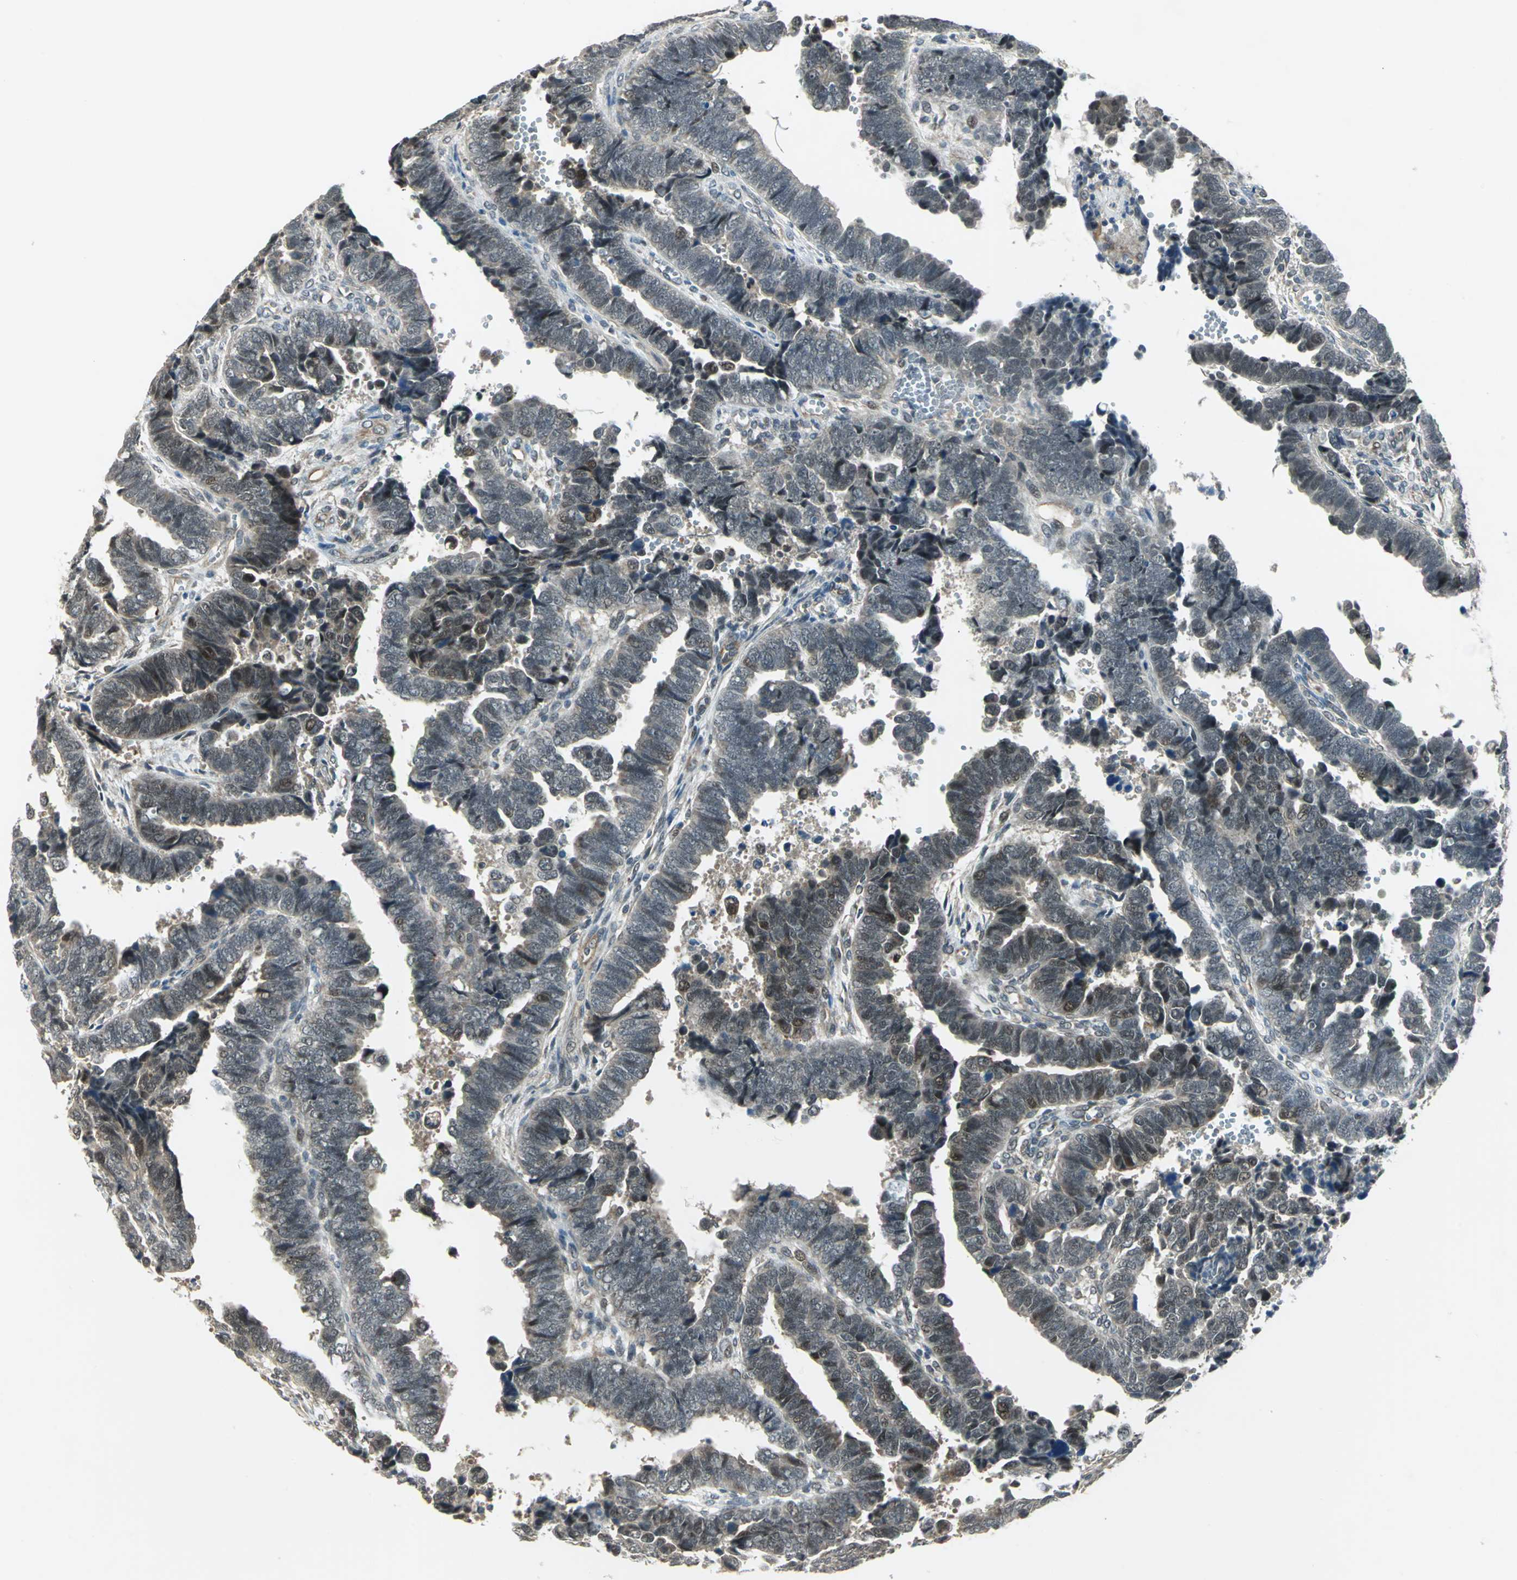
{"staining": {"intensity": "weak", "quantity": "<25%", "location": "cytoplasmic/membranous,nuclear"}, "tissue": "endometrial cancer", "cell_type": "Tumor cells", "image_type": "cancer", "snomed": [{"axis": "morphology", "description": "Adenocarcinoma, NOS"}, {"axis": "topography", "description": "Endometrium"}], "caption": "A photomicrograph of human endometrial cancer (adenocarcinoma) is negative for staining in tumor cells.", "gene": "PLAGL2", "patient": {"sex": "female", "age": 75}}